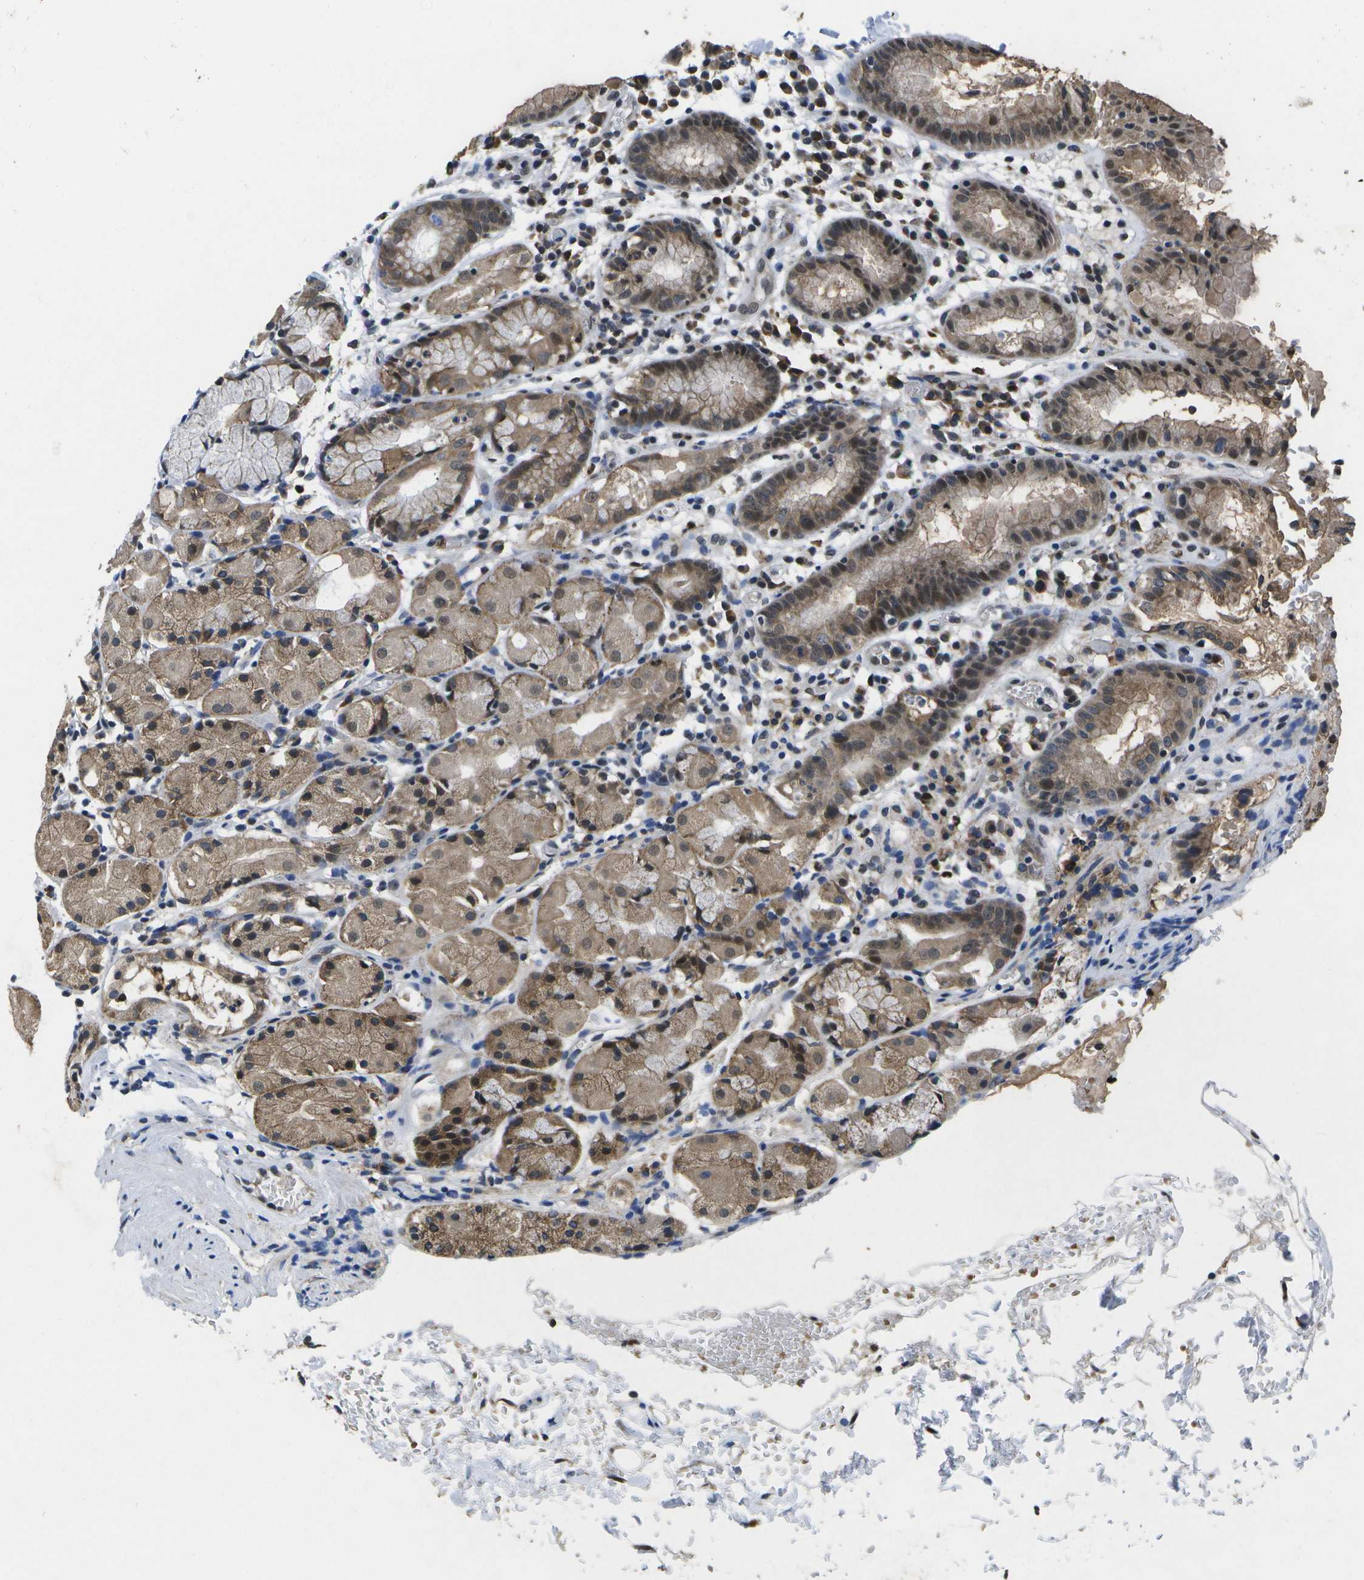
{"staining": {"intensity": "moderate", "quantity": "25%-75%", "location": "cytoplasmic/membranous,nuclear"}, "tissue": "stomach", "cell_type": "Glandular cells", "image_type": "normal", "snomed": [{"axis": "morphology", "description": "Normal tissue, NOS"}, {"axis": "topography", "description": "Stomach"}, {"axis": "topography", "description": "Stomach, lower"}], "caption": "High-magnification brightfield microscopy of normal stomach stained with DAB (brown) and counterstained with hematoxylin (blue). glandular cells exhibit moderate cytoplasmic/membranous,nuclear positivity is seen in approximately25%-75% of cells.", "gene": "DSE", "patient": {"sex": "female", "age": 75}}